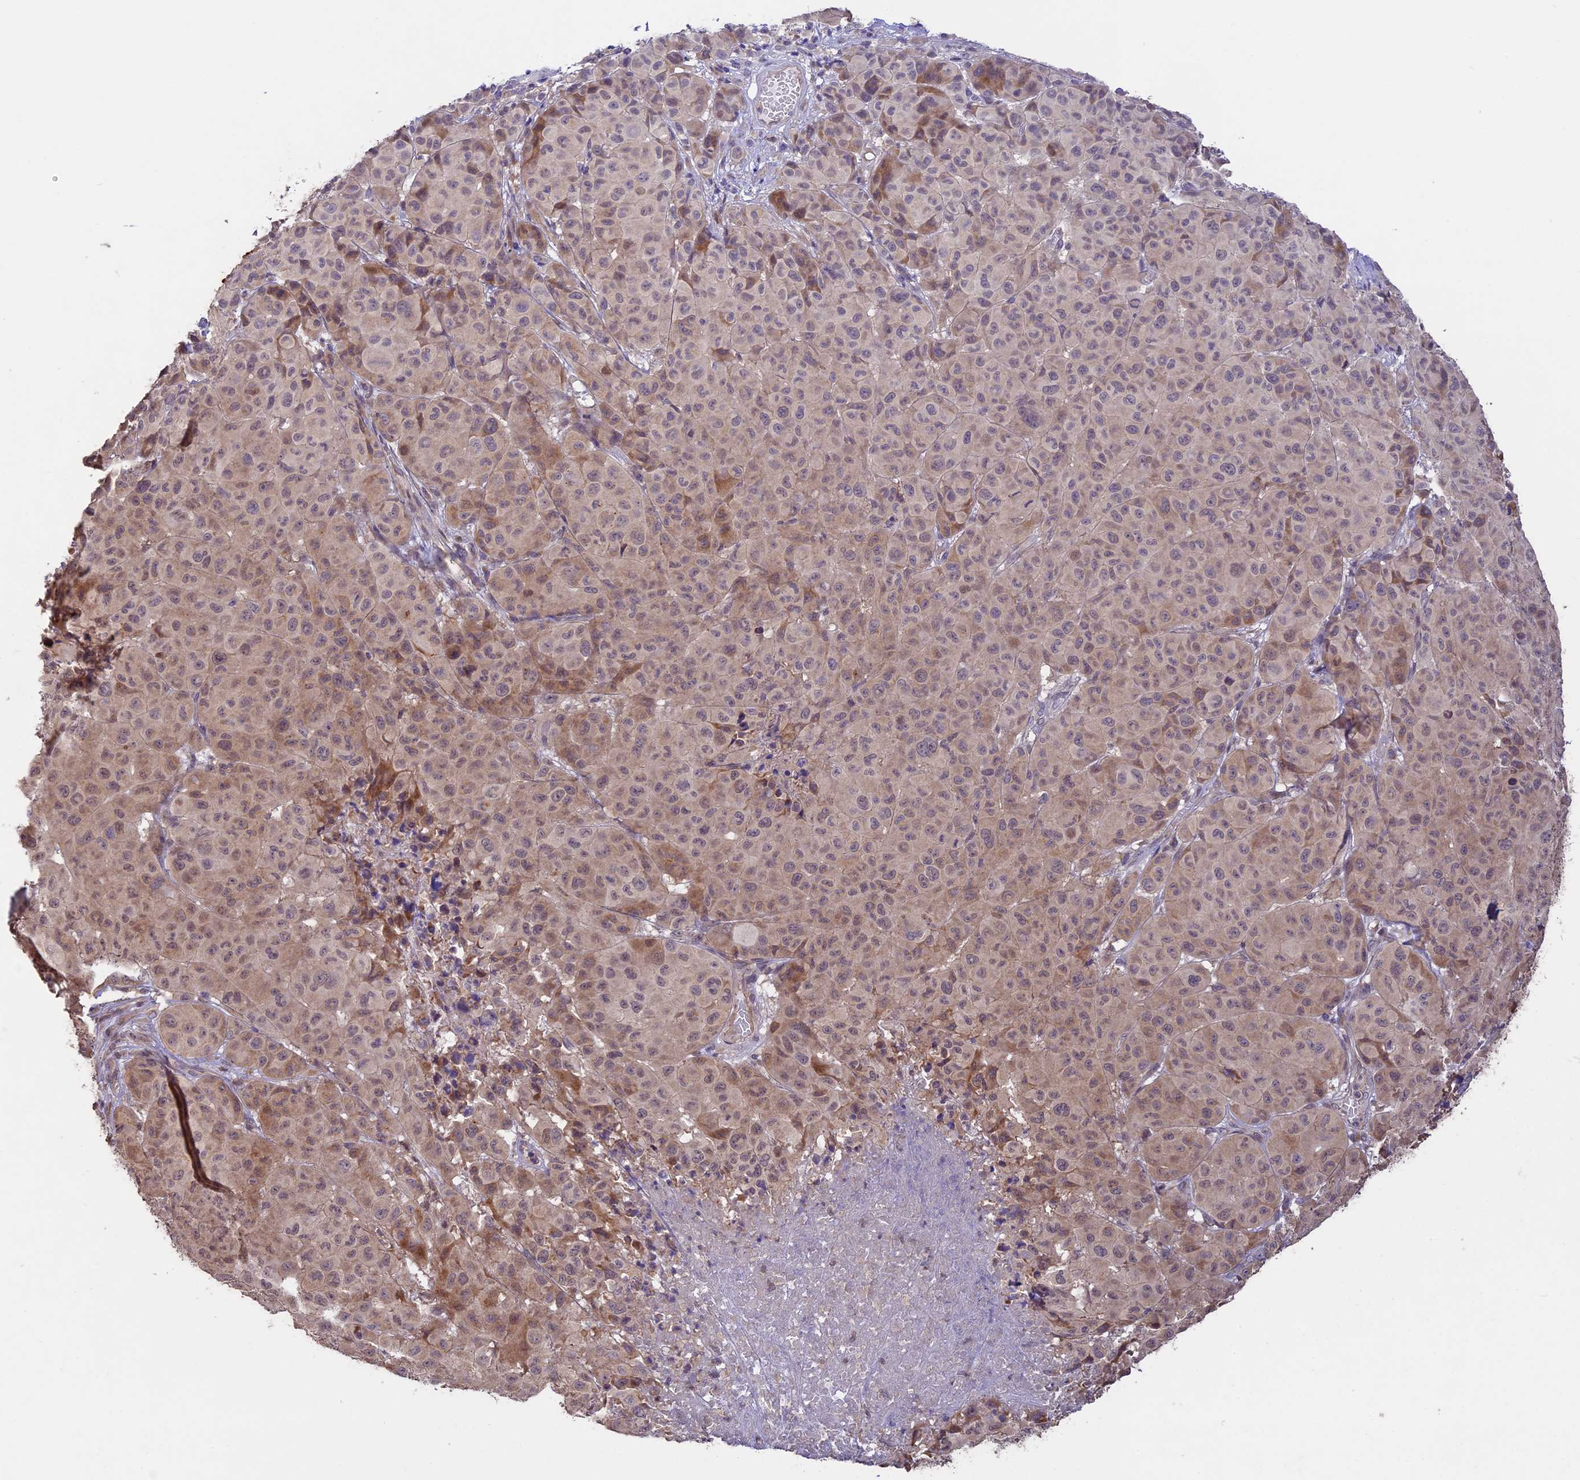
{"staining": {"intensity": "weak", "quantity": "<25%", "location": "cytoplasmic/membranous"}, "tissue": "melanoma", "cell_type": "Tumor cells", "image_type": "cancer", "snomed": [{"axis": "morphology", "description": "Malignant melanoma, NOS"}, {"axis": "topography", "description": "Skin"}], "caption": "This photomicrograph is of malignant melanoma stained with immunohistochemistry to label a protein in brown with the nuclei are counter-stained blue. There is no expression in tumor cells.", "gene": "BCAS4", "patient": {"sex": "male", "age": 73}}